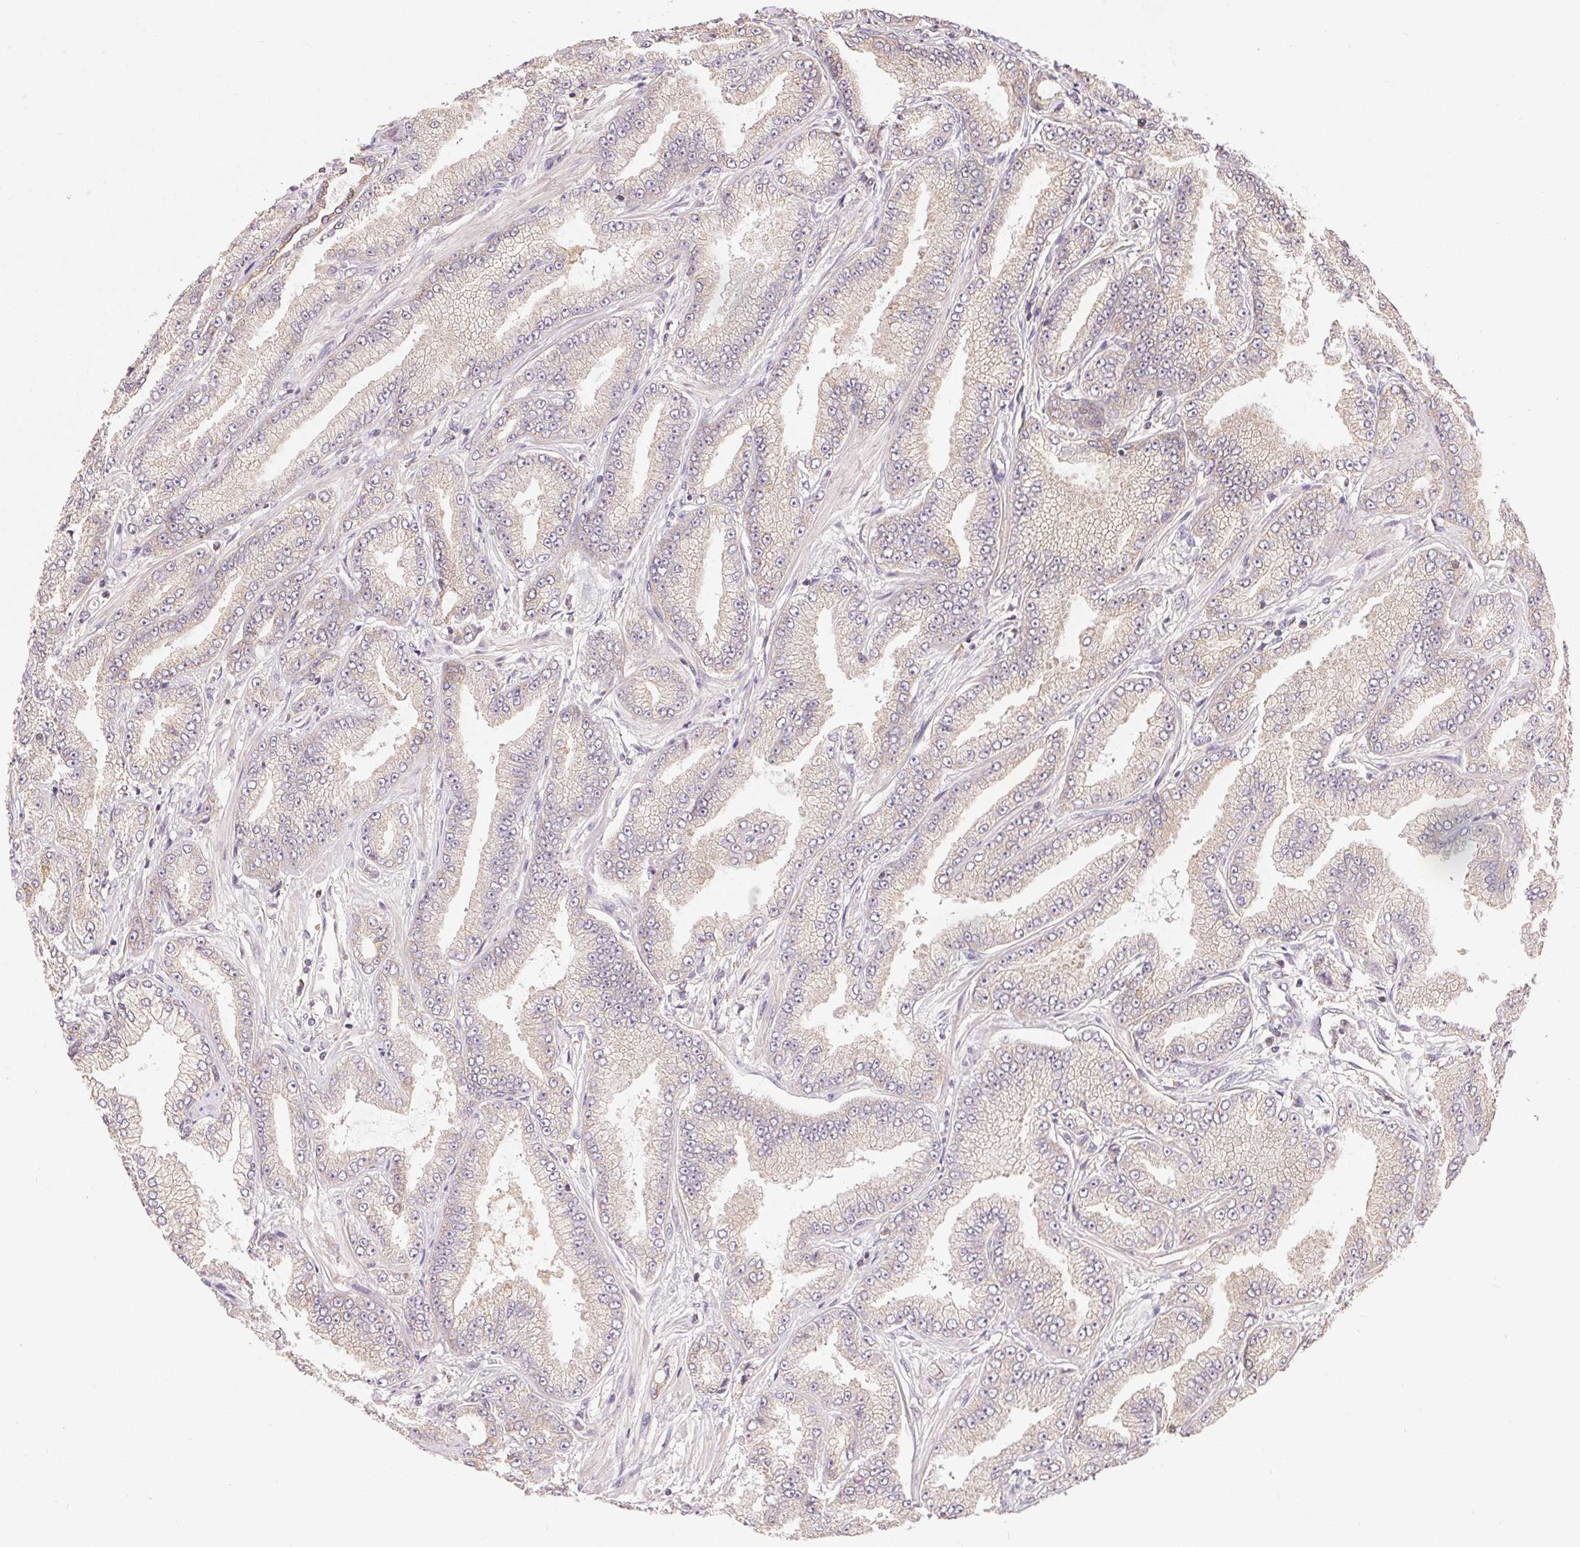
{"staining": {"intensity": "weak", "quantity": "<25%", "location": "cytoplasmic/membranous"}, "tissue": "prostate cancer", "cell_type": "Tumor cells", "image_type": "cancer", "snomed": [{"axis": "morphology", "description": "Adenocarcinoma, Low grade"}, {"axis": "topography", "description": "Prostate"}], "caption": "This is a photomicrograph of immunohistochemistry (IHC) staining of adenocarcinoma (low-grade) (prostate), which shows no positivity in tumor cells.", "gene": "MAPKAPK2", "patient": {"sex": "male", "age": 55}}